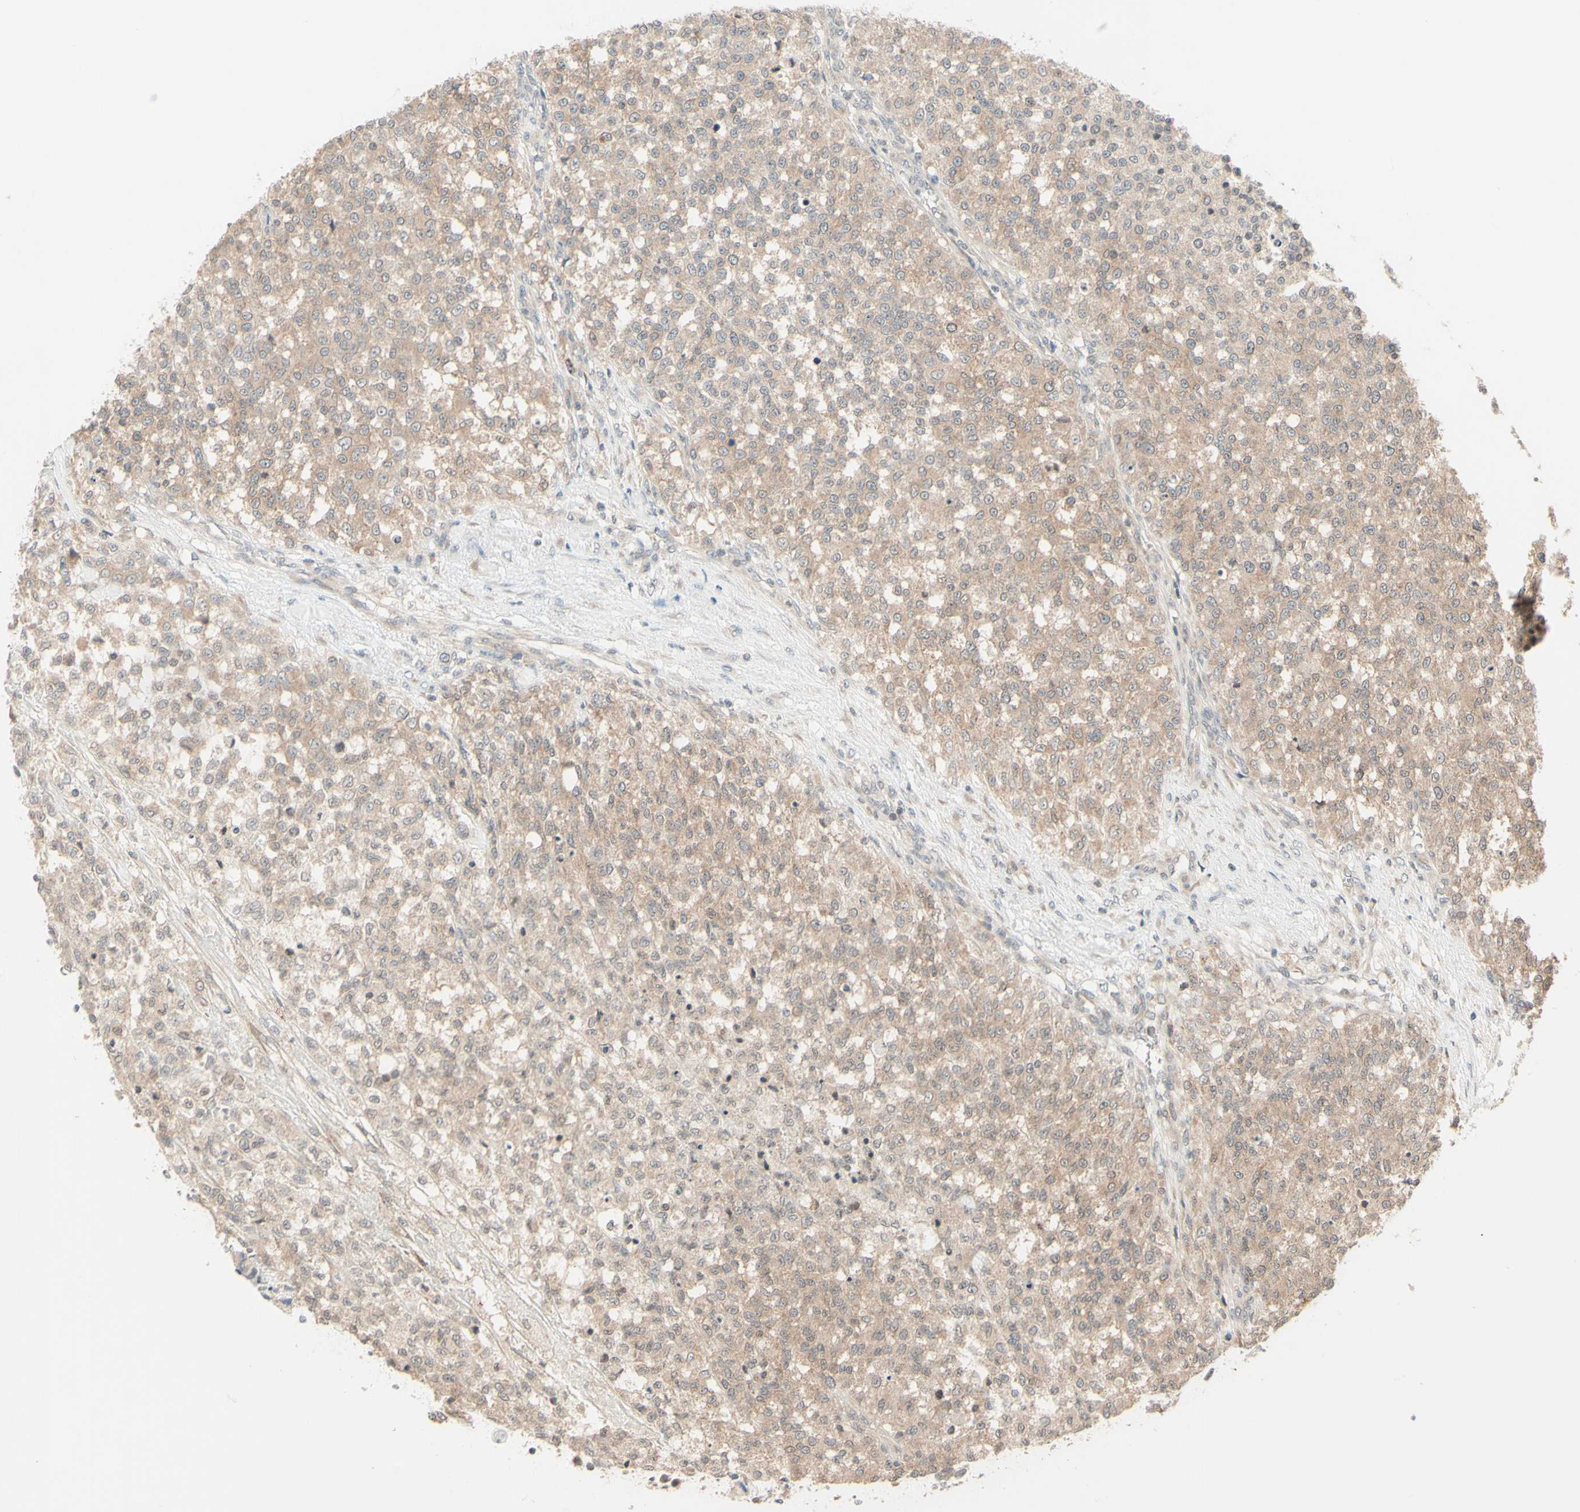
{"staining": {"intensity": "weak", "quantity": ">75%", "location": "cytoplasmic/membranous"}, "tissue": "testis cancer", "cell_type": "Tumor cells", "image_type": "cancer", "snomed": [{"axis": "morphology", "description": "Seminoma, NOS"}, {"axis": "topography", "description": "Testis"}], "caption": "This micrograph displays immunohistochemistry staining of testis cancer (seminoma), with low weak cytoplasmic/membranous expression in about >75% of tumor cells.", "gene": "ZW10", "patient": {"sex": "male", "age": 59}}